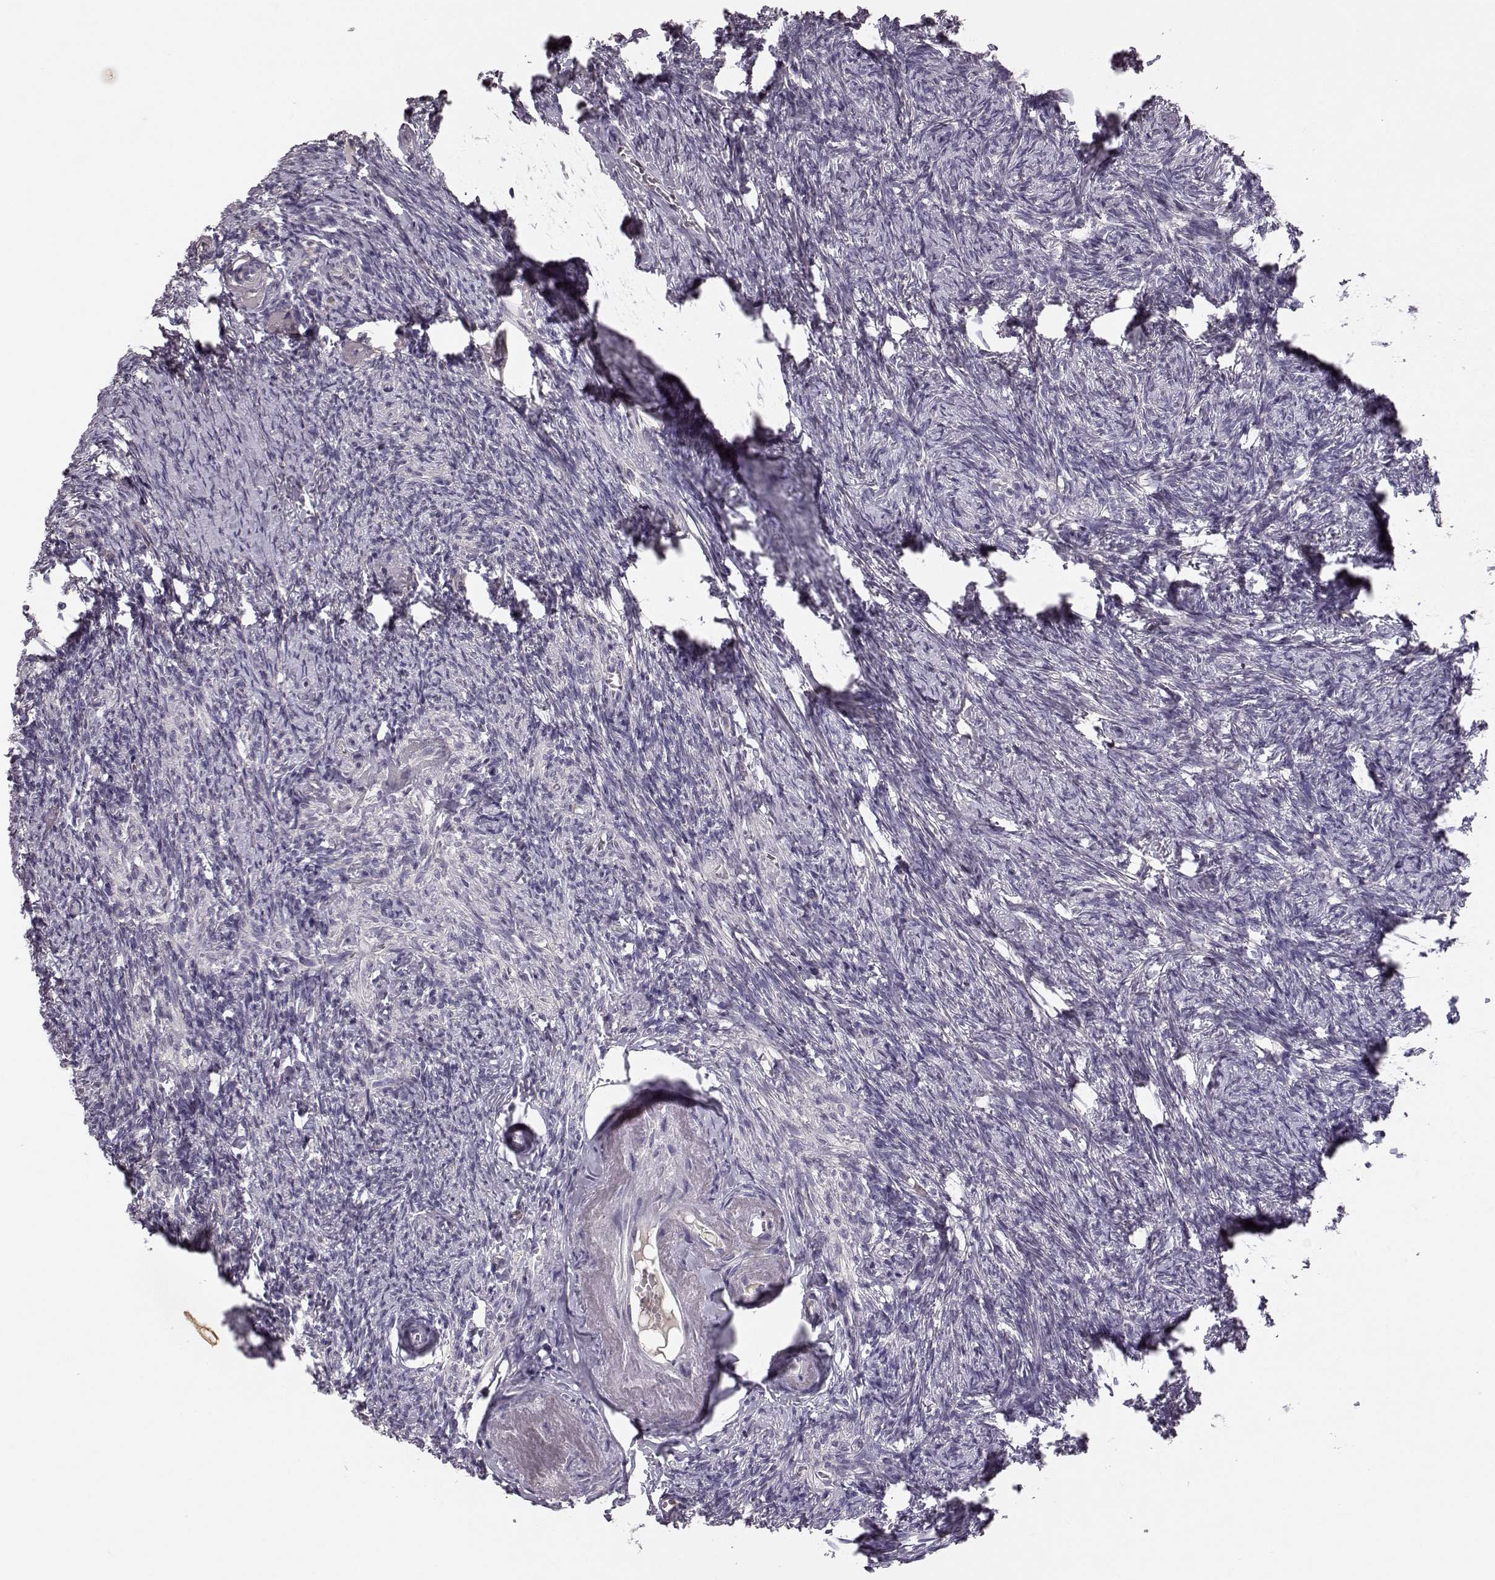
{"staining": {"intensity": "negative", "quantity": "none", "location": "none"}, "tissue": "ovary", "cell_type": "Follicle cells", "image_type": "normal", "snomed": [{"axis": "morphology", "description": "Normal tissue, NOS"}, {"axis": "topography", "description": "Ovary"}], "caption": "High magnification brightfield microscopy of normal ovary stained with DAB (3,3'-diaminobenzidine) (brown) and counterstained with hematoxylin (blue): follicle cells show no significant positivity. (DAB (3,3'-diaminobenzidine) immunohistochemistry (IHC) with hematoxylin counter stain).", "gene": "BFSP2", "patient": {"sex": "female", "age": 72}}